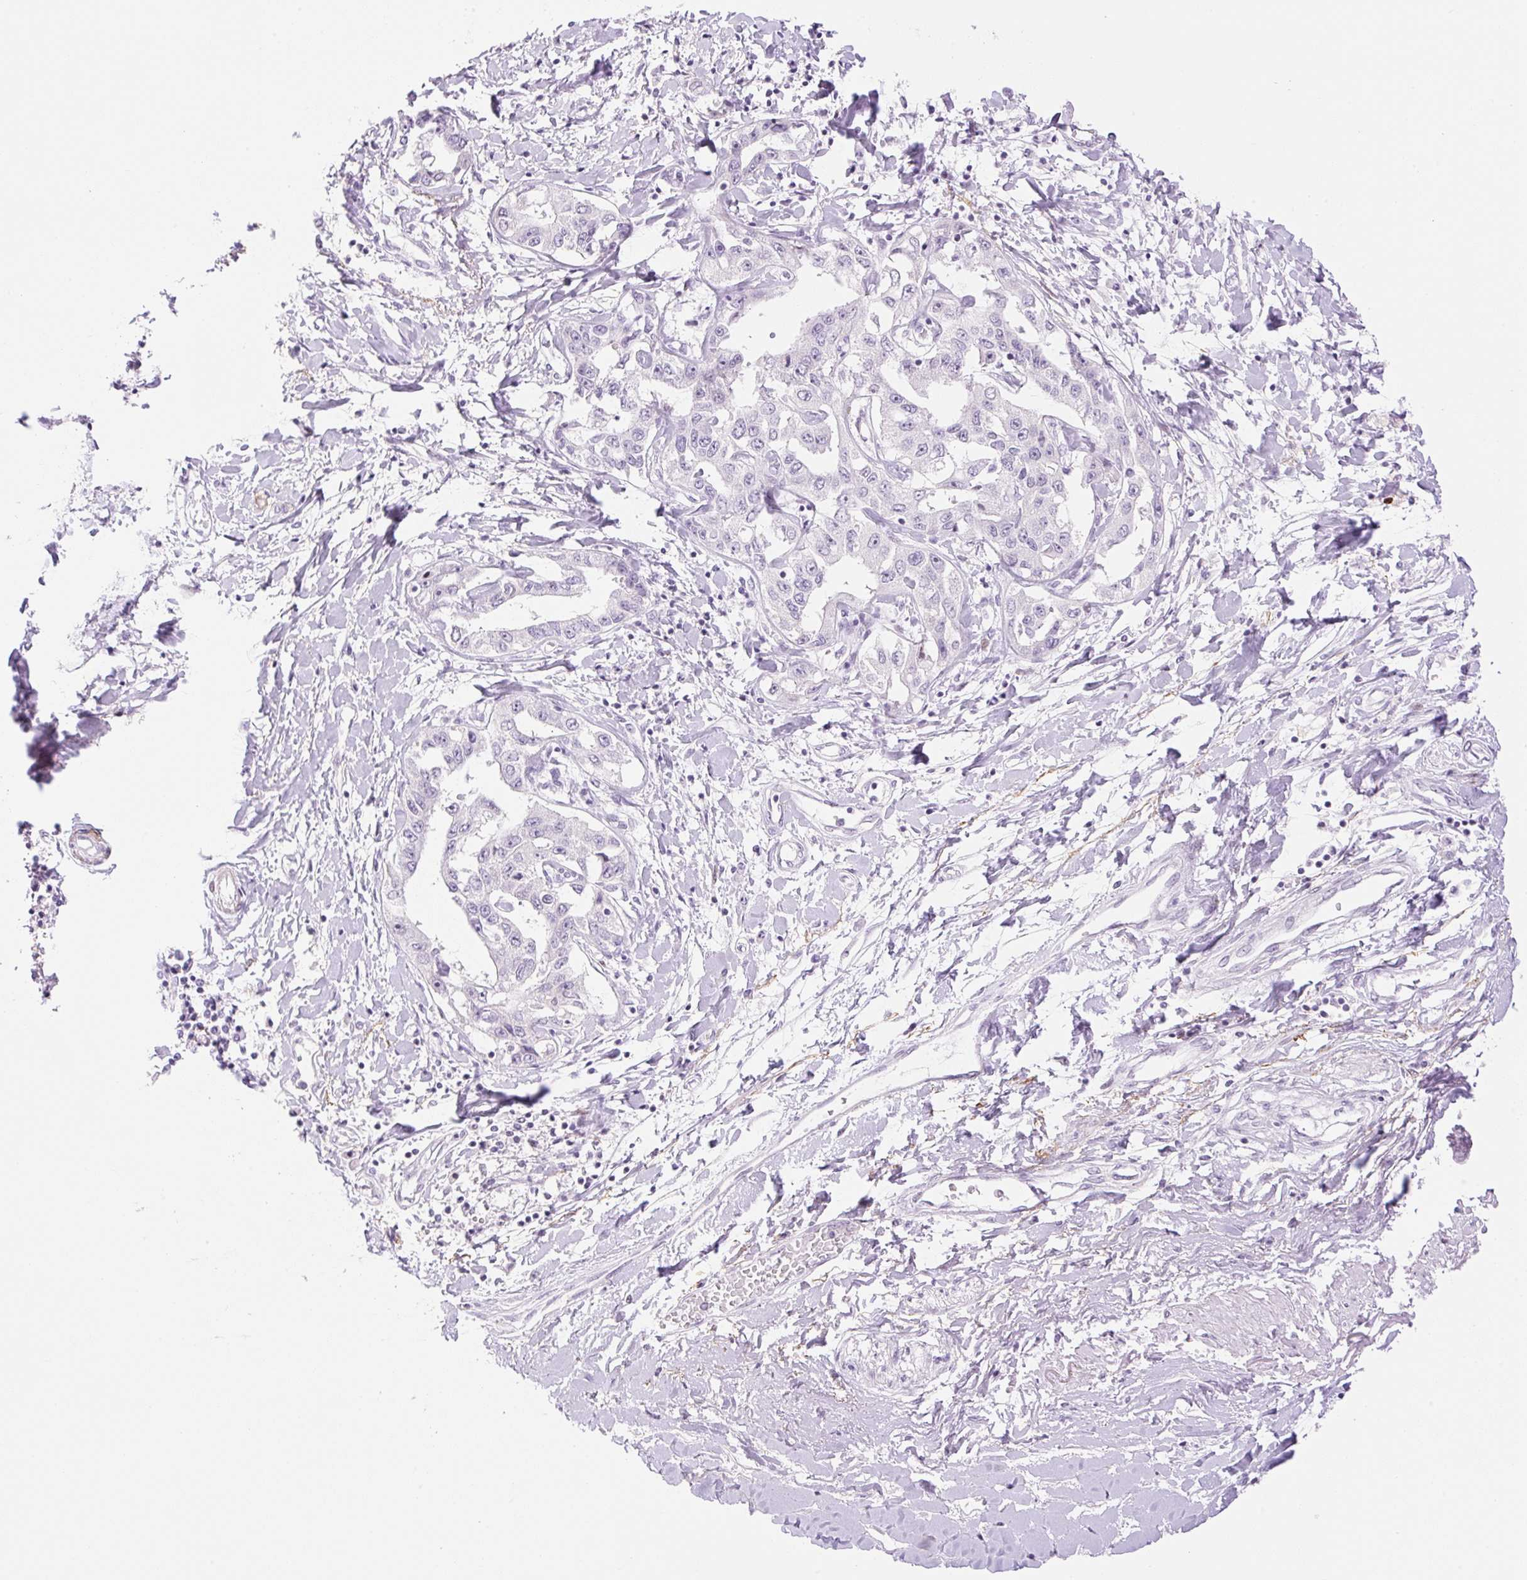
{"staining": {"intensity": "negative", "quantity": "none", "location": "none"}, "tissue": "liver cancer", "cell_type": "Tumor cells", "image_type": "cancer", "snomed": [{"axis": "morphology", "description": "Cholangiocarcinoma"}, {"axis": "topography", "description": "Liver"}], "caption": "Tumor cells are negative for protein expression in human liver cancer (cholangiocarcinoma).", "gene": "SP140L", "patient": {"sex": "male", "age": 59}}